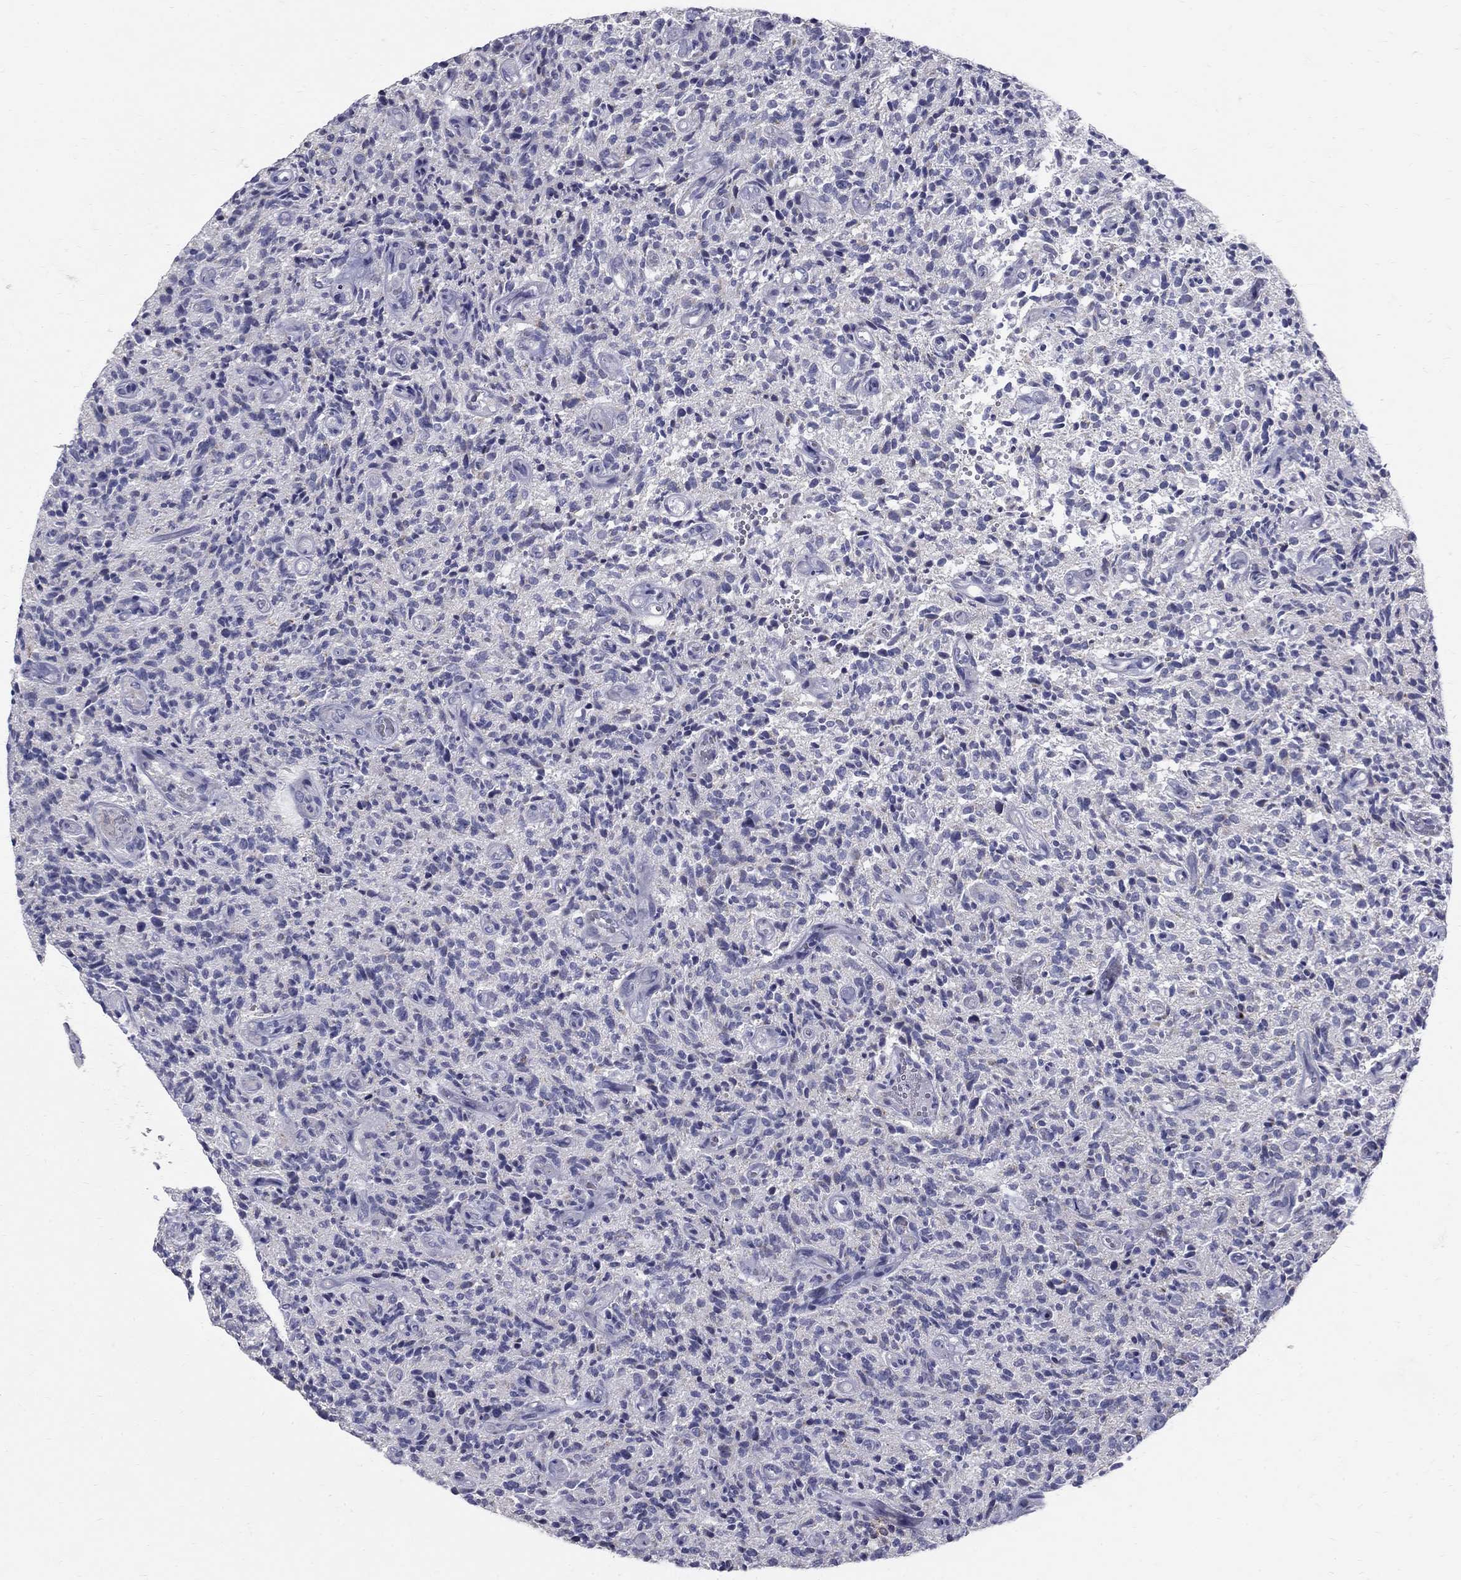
{"staining": {"intensity": "negative", "quantity": "none", "location": "none"}, "tissue": "glioma", "cell_type": "Tumor cells", "image_type": "cancer", "snomed": [{"axis": "morphology", "description": "Glioma, malignant, High grade"}, {"axis": "topography", "description": "Brain"}], "caption": "Image shows no protein expression in tumor cells of glioma tissue.", "gene": "TP53TG5", "patient": {"sex": "male", "age": 64}}